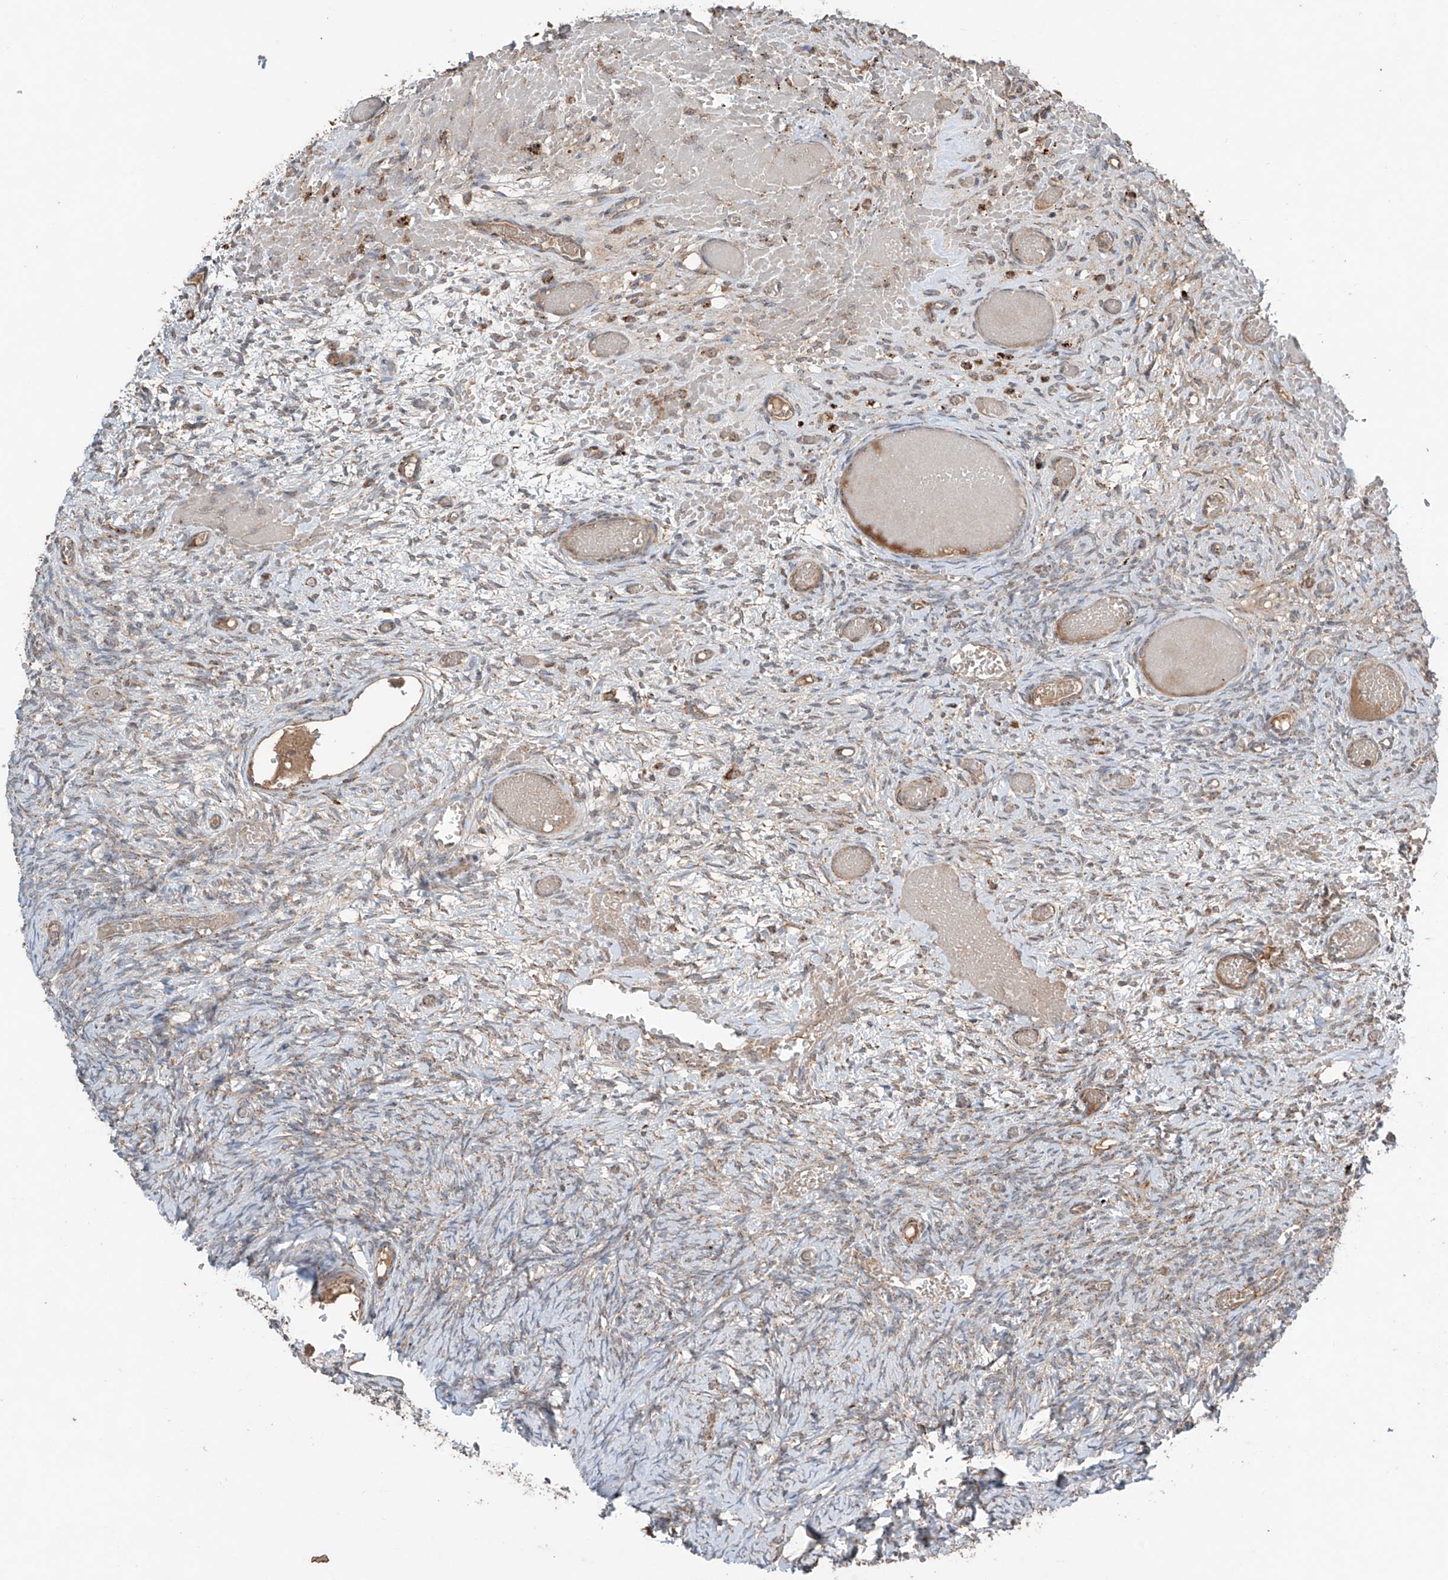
{"staining": {"intensity": "negative", "quantity": "none", "location": "none"}, "tissue": "ovary", "cell_type": "Ovarian stroma cells", "image_type": "normal", "snomed": [{"axis": "morphology", "description": "Adenocarcinoma, NOS"}, {"axis": "topography", "description": "Endometrium"}], "caption": "Immunohistochemistry (IHC) photomicrograph of unremarkable ovary: human ovary stained with DAB (3,3'-diaminobenzidine) exhibits no significant protein staining in ovarian stroma cells. (DAB immunohistochemistry (IHC) with hematoxylin counter stain).", "gene": "SAMD3", "patient": {"sex": "female", "age": 32}}